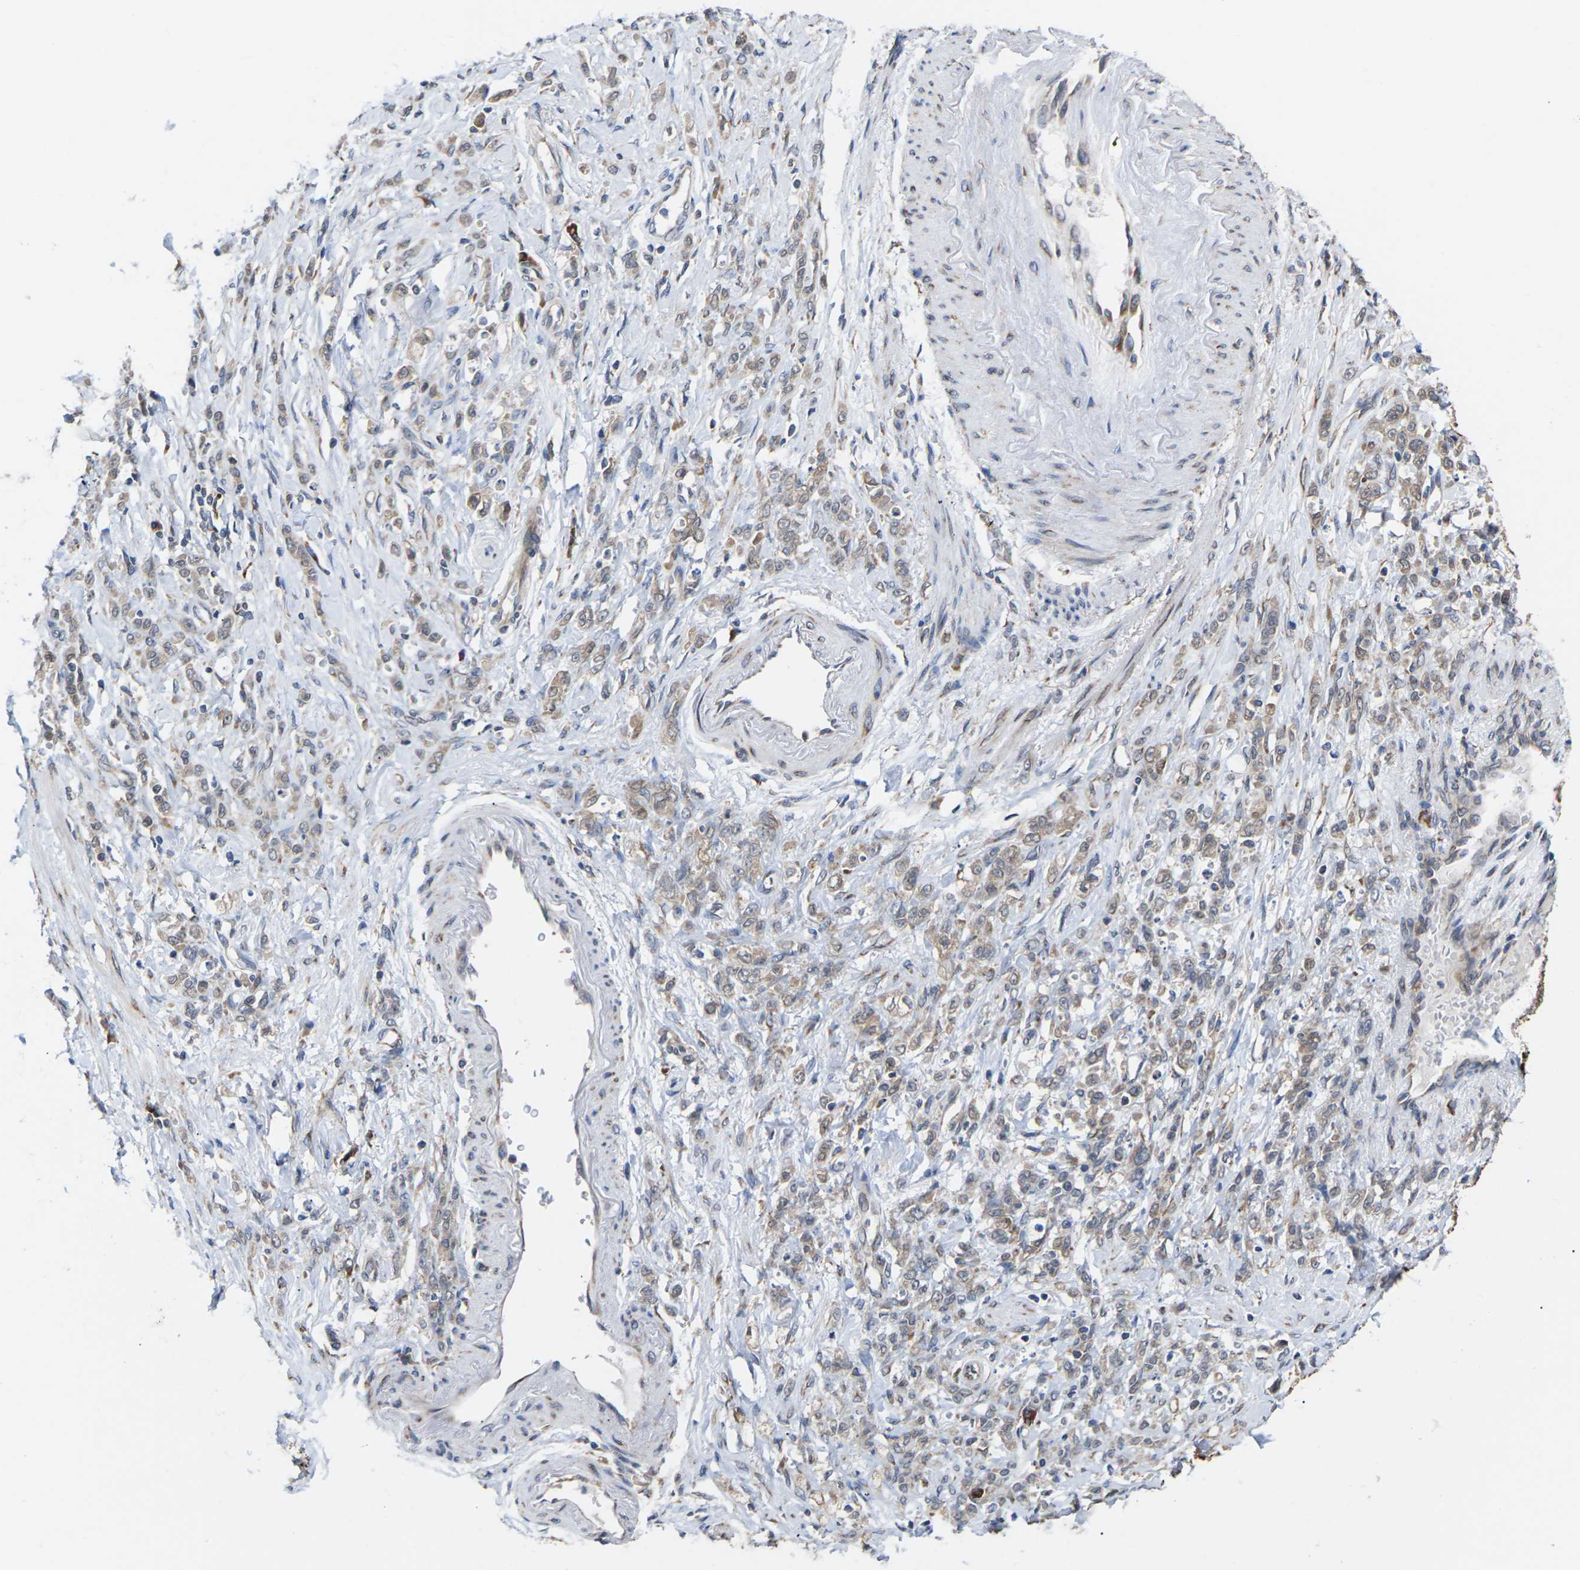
{"staining": {"intensity": "weak", "quantity": ">75%", "location": "cytoplasmic/membranous"}, "tissue": "stomach cancer", "cell_type": "Tumor cells", "image_type": "cancer", "snomed": [{"axis": "morphology", "description": "Adenocarcinoma, NOS"}, {"axis": "topography", "description": "Stomach"}], "caption": "About >75% of tumor cells in stomach cancer display weak cytoplasmic/membranous protein positivity as visualized by brown immunohistochemical staining.", "gene": "PDZK1IP1", "patient": {"sex": "male", "age": 82}}